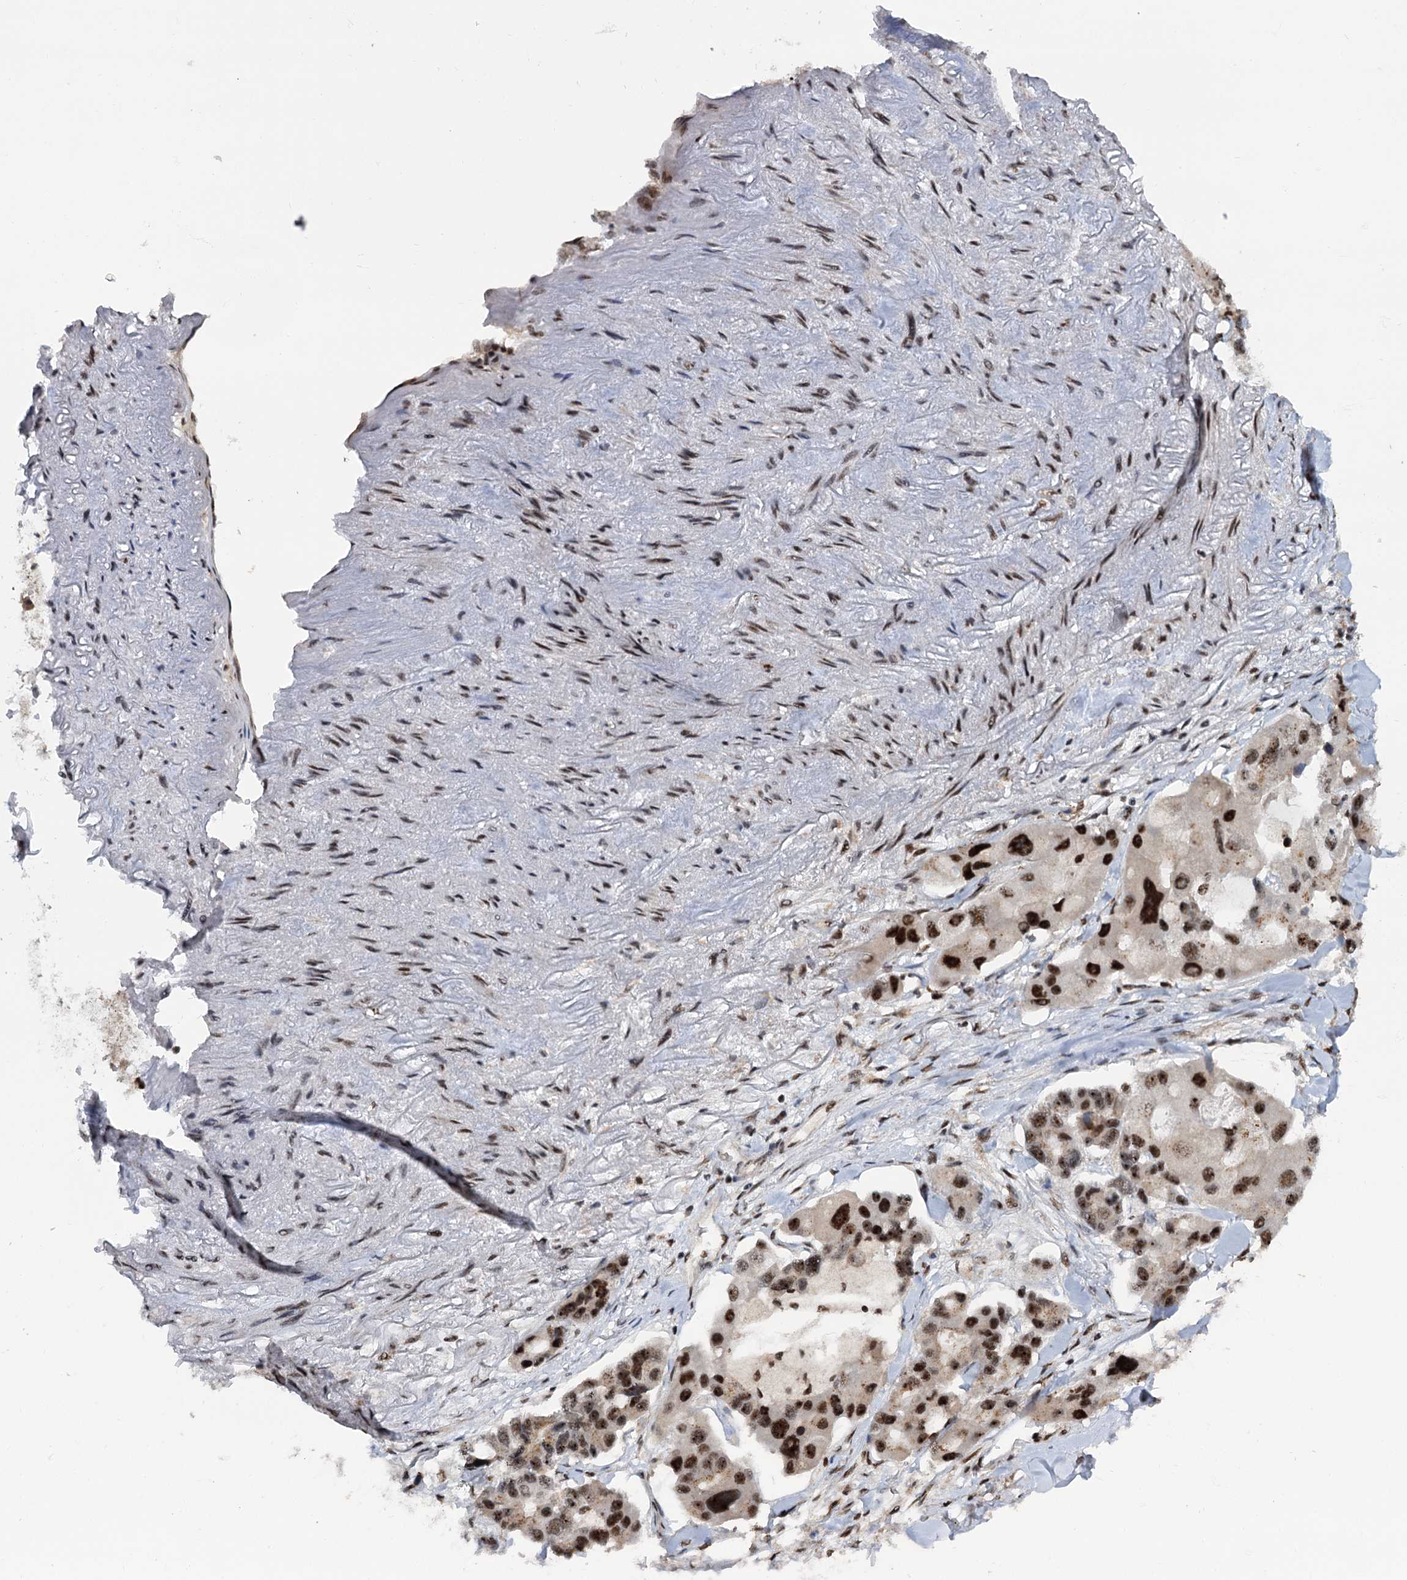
{"staining": {"intensity": "strong", "quantity": ">75%", "location": "nuclear"}, "tissue": "lung cancer", "cell_type": "Tumor cells", "image_type": "cancer", "snomed": [{"axis": "morphology", "description": "Adenocarcinoma, NOS"}, {"axis": "topography", "description": "Lung"}], "caption": "Immunohistochemistry (IHC) staining of lung cancer, which reveals high levels of strong nuclear staining in approximately >75% of tumor cells indicating strong nuclear protein staining. The staining was performed using DAB (3,3'-diaminobenzidine) (brown) for protein detection and nuclei were counterstained in hematoxylin (blue).", "gene": "WBP4", "patient": {"sex": "female", "age": 54}}